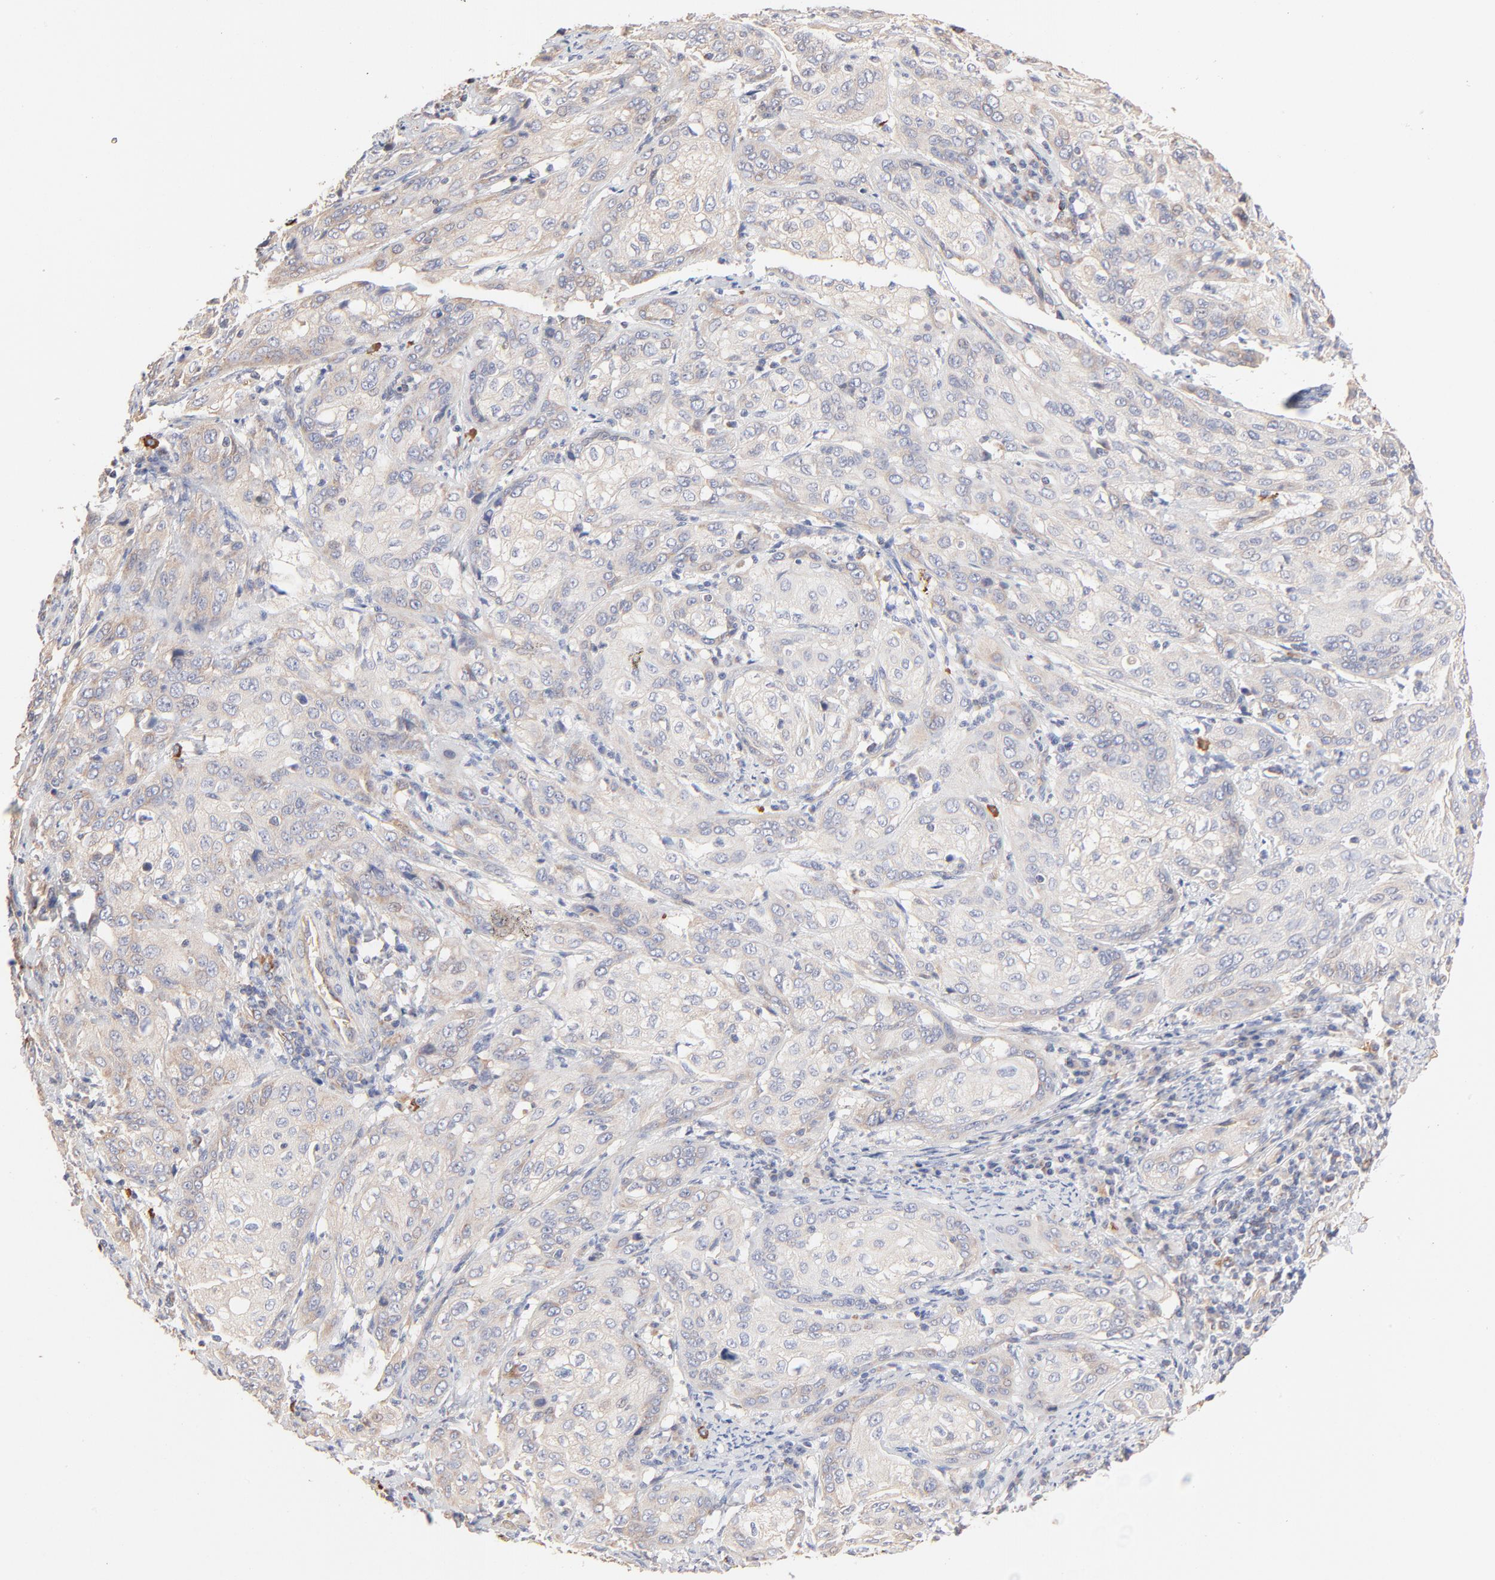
{"staining": {"intensity": "weak", "quantity": "<25%", "location": "cytoplasmic/membranous"}, "tissue": "cervical cancer", "cell_type": "Tumor cells", "image_type": "cancer", "snomed": [{"axis": "morphology", "description": "Squamous cell carcinoma, NOS"}, {"axis": "topography", "description": "Cervix"}], "caption": "The photomicrograph demonstrates no staining of tumor cells in cervical squamous cell carcinoma.", "gene": "SPTB", "patient": {"sex": "female", "age": 41}}